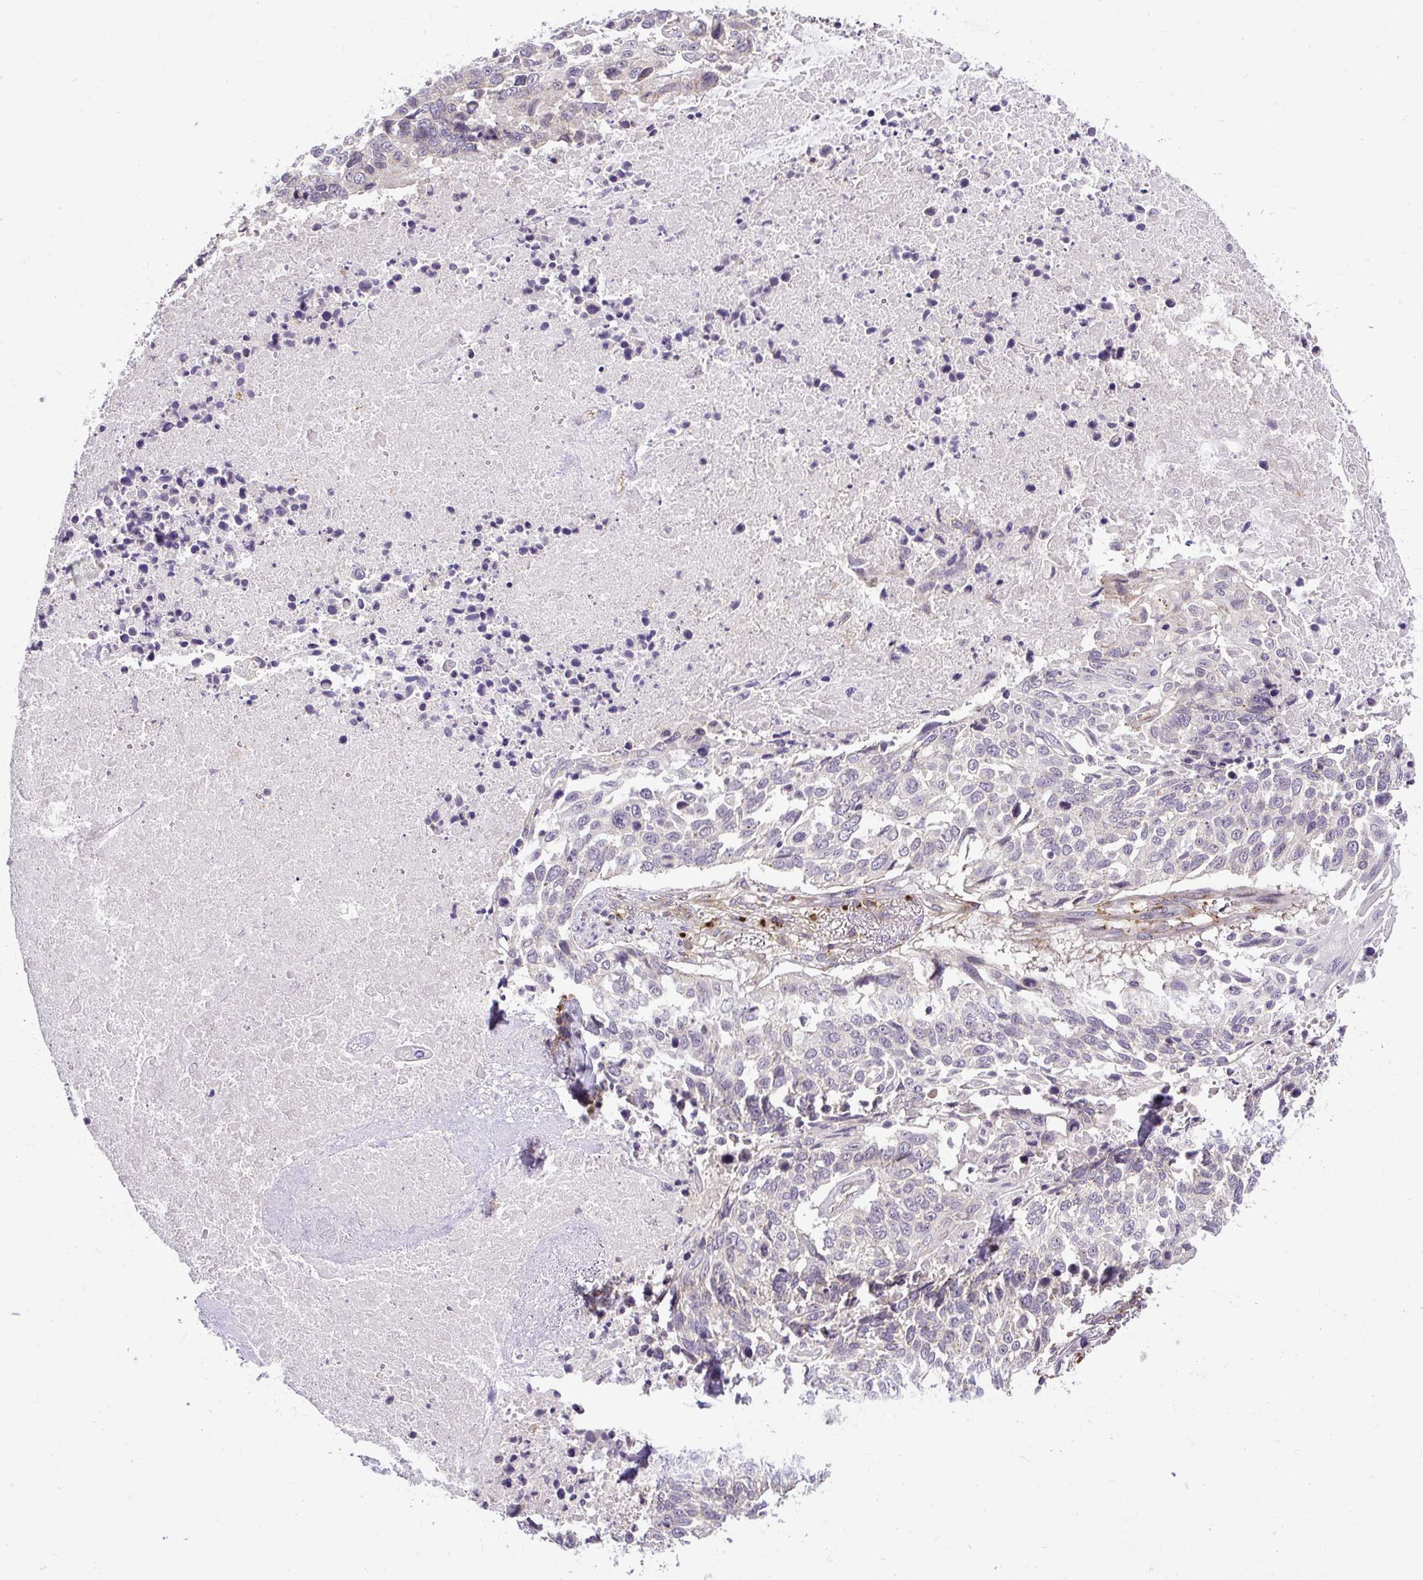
{"staining": {"intensity": "negative", "quantity": "none", "location": "none"}, "tissue": "lung cancer", "cell_type": "Tumor cells", "image_type": "cancer", "snomed": [{"axis": "morphology", "description": "Squamous cell carcinoma, NOS"}, {"axis": "topography", "description": "Lung"}], "caption": "A photomicrograph of lung cancer (squamous cell carcinoma) stained for a protein exhibits no brown staining in tumor cells.", "gene": "SMC4", "patient": {"sex": "male", "age": 62}}